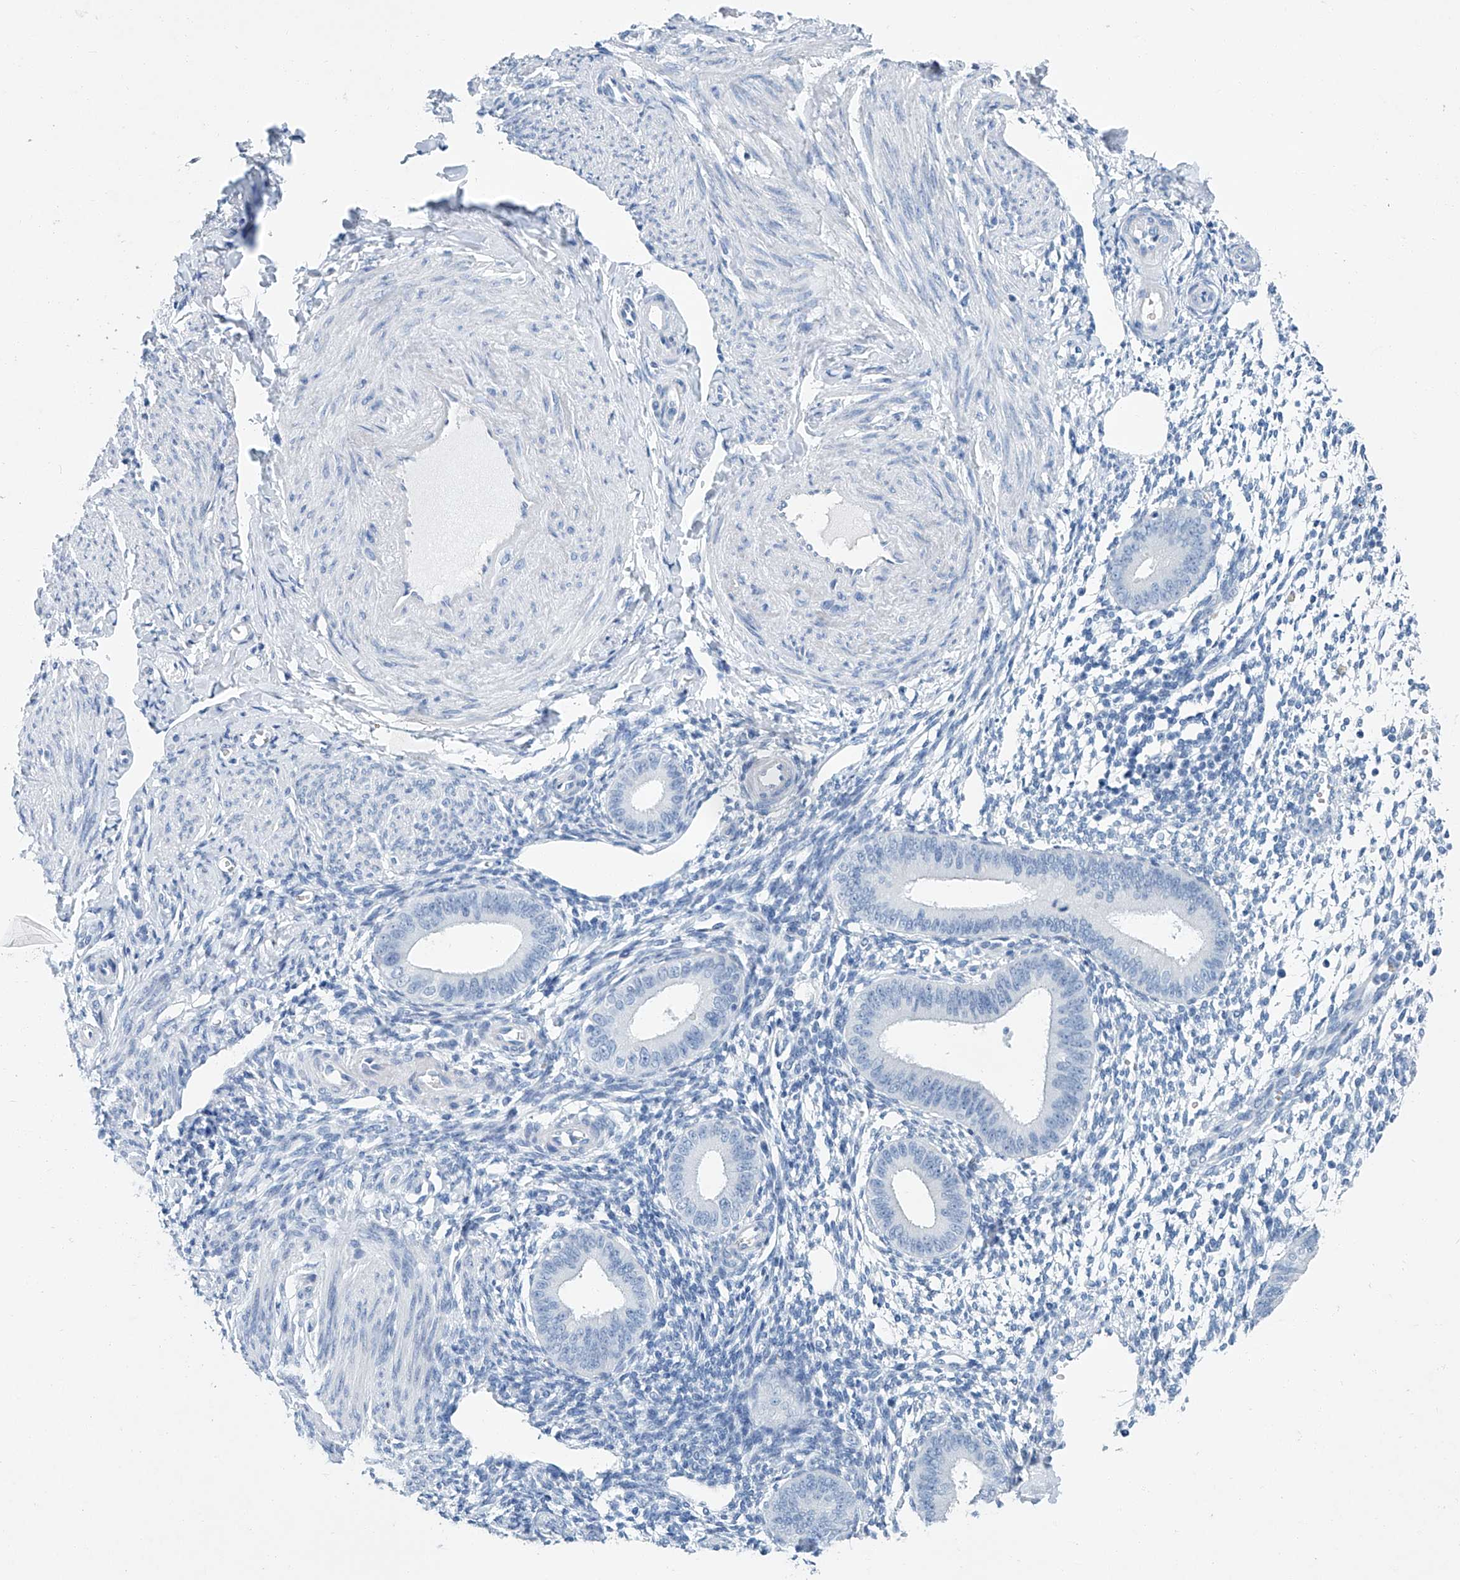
{"staining": {"intensity": "negative", "quantity": "none", "location": "none"}, "tissue": "endometrium", "cell_type": "Cells in endometrial stroma", "image_type": "normal", "snomed": [{"axis": "morphology", "description": "Normal tissue, NOS"}, {"axis": "topography", "description": "Uterus"}, {"axis": "topography", "description": "Endometrium"}], "caption": "Immunohistochemistry of benign human endometrium reveals no expression in cells in endometrial stroma. (Stains: DAB IHC with hematoxylin counter stain, Microscopy: brightfield microscopy at high magnification).", "gene": "CYP2A7", "patient": {"sex": "female", "age": 48}}